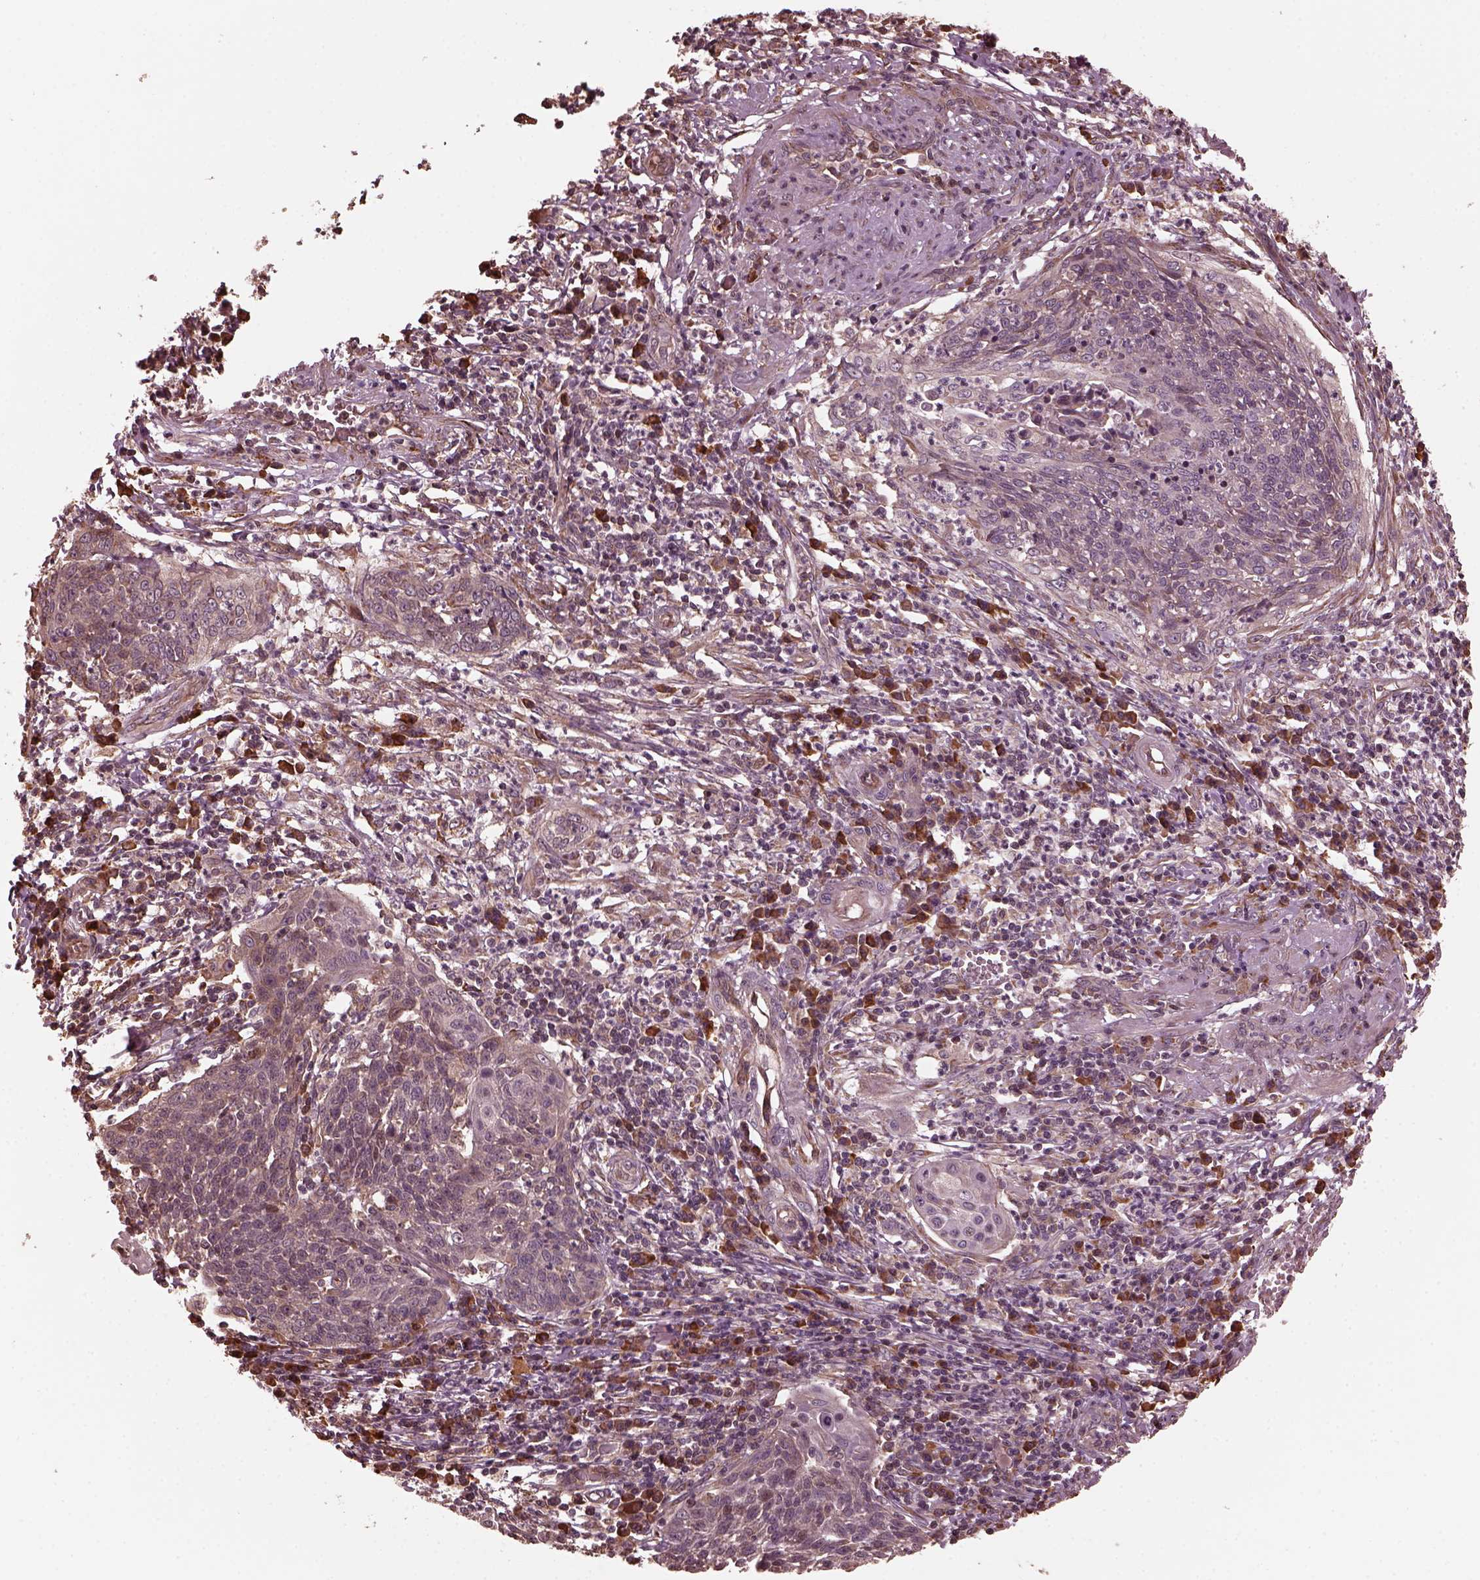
{"staining": {"intensity": "weak", "quantity": "<25%", "location": "cytoplasmic/membranous"}, "tissue": "cervical cancer", "cell_type": "Tumor cells", "image_type": "cancer", "snomed": [{"axis": "morphology", "description": "Squamous cell carcinoma, NOS"}, {"axis": "topography", "description": "Cervix"}], "caption": "The photomicrograph reveals no significant positivity in tumor cells of cervical cancer. (Stains: DAB immunohistochemistry (IHC) with hematoxylin counter stain, Microscopy: brightfield microscopy at high magnification).", "gene": "ZNF292", "patient": {"sex": "female", "age": 34}}